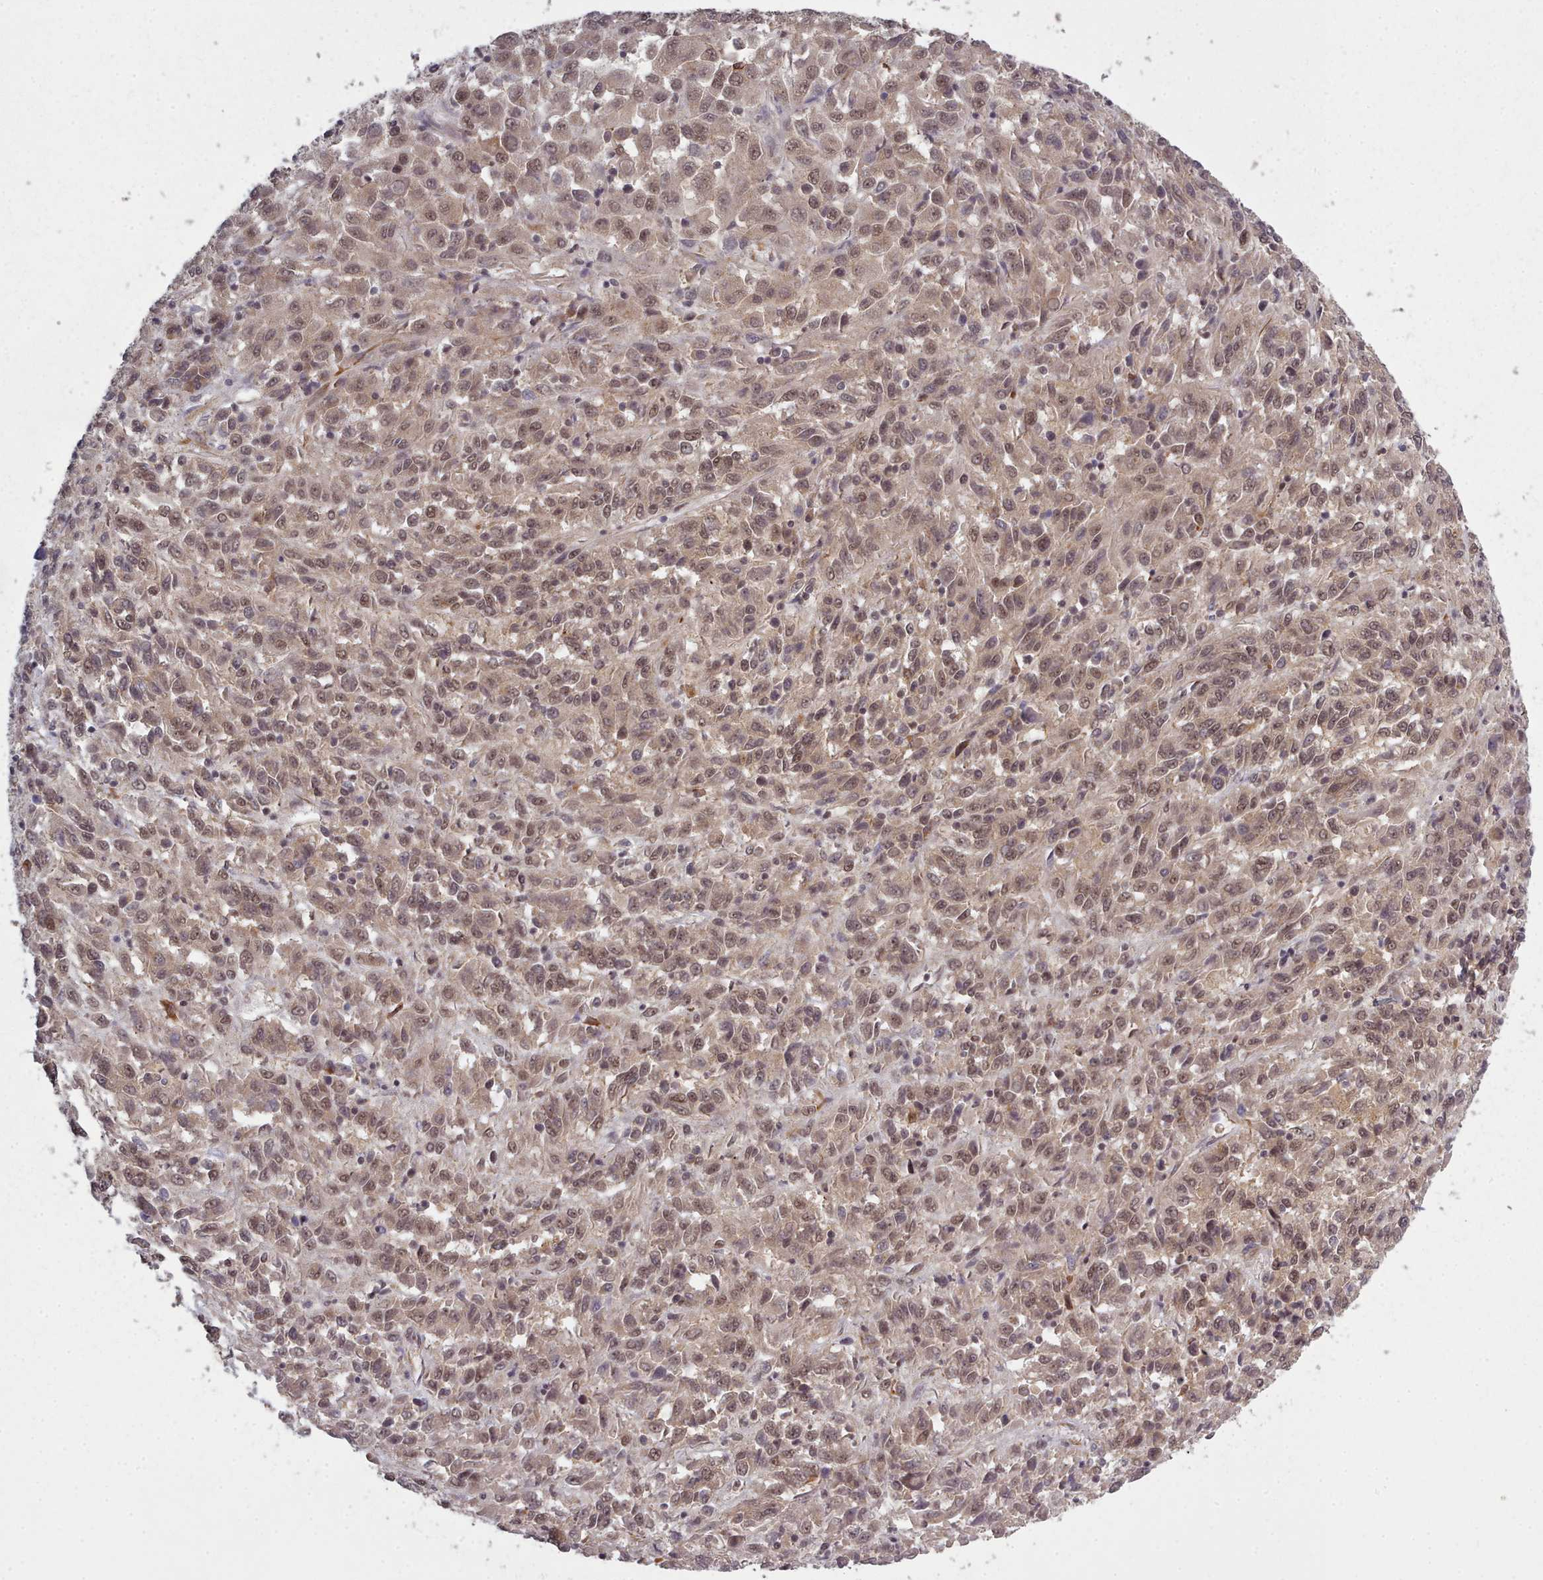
{"staining": {"intensity": "weak", "quantity": ">75%", "location": "cytoplasmic/membranous,nuclear"}, "tissue": "melanoma", "cell_type": "Tumor cells", "image_type": "cancer", "snomed": [{"axis": "morphology", "description": "Malignant melanoma, Metastatic site"}, {"axis": "topography", "description": "Lung"}], "caption": "Brown immunohistochemical staining in melanoma exhibits weak cytoplasmic/membranous and nuclear expression in about >75% of tumor cells.", "gene": "DHX8", "patient": {"sex": "male", "age": 64}}